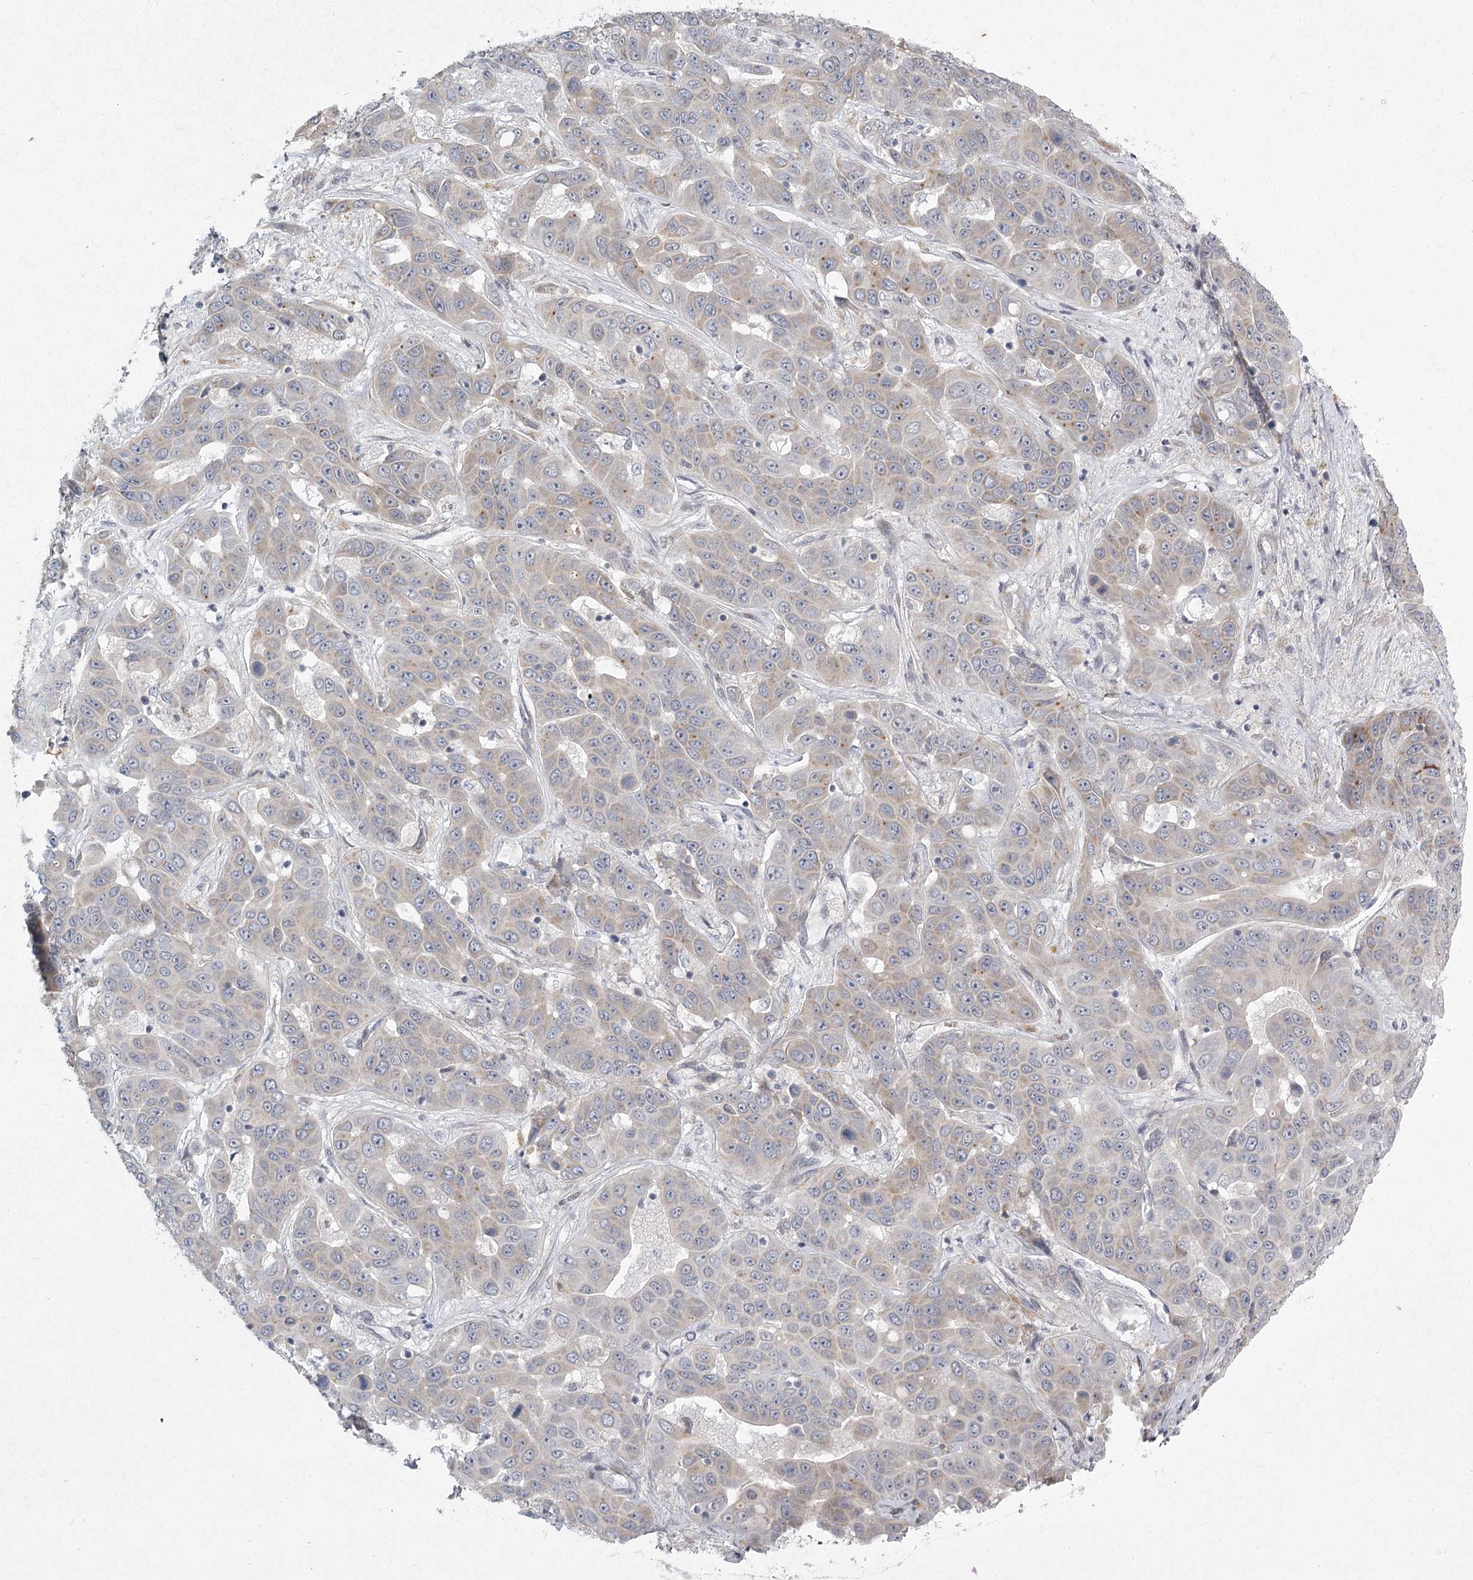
{"staining": {"intensity": "weak", "quantity": "<25%", "location": "cytoplasmic/membranous"}, "tissue": "liver cancer", "cell_type": "Tumor cells", "image_type": "cancer", "snomed": [{"axis": "morphology", "description": "Cholangiocarcinoma"}, {"axis": "topography", "description": "Liver"}], "caption": "A high-resolution micrograph shows IHC staining of liver cancer, which shows no significant staining in tumor cells.", "gene": "MEPE", "patient": {"sex": "female", "age": 52}}